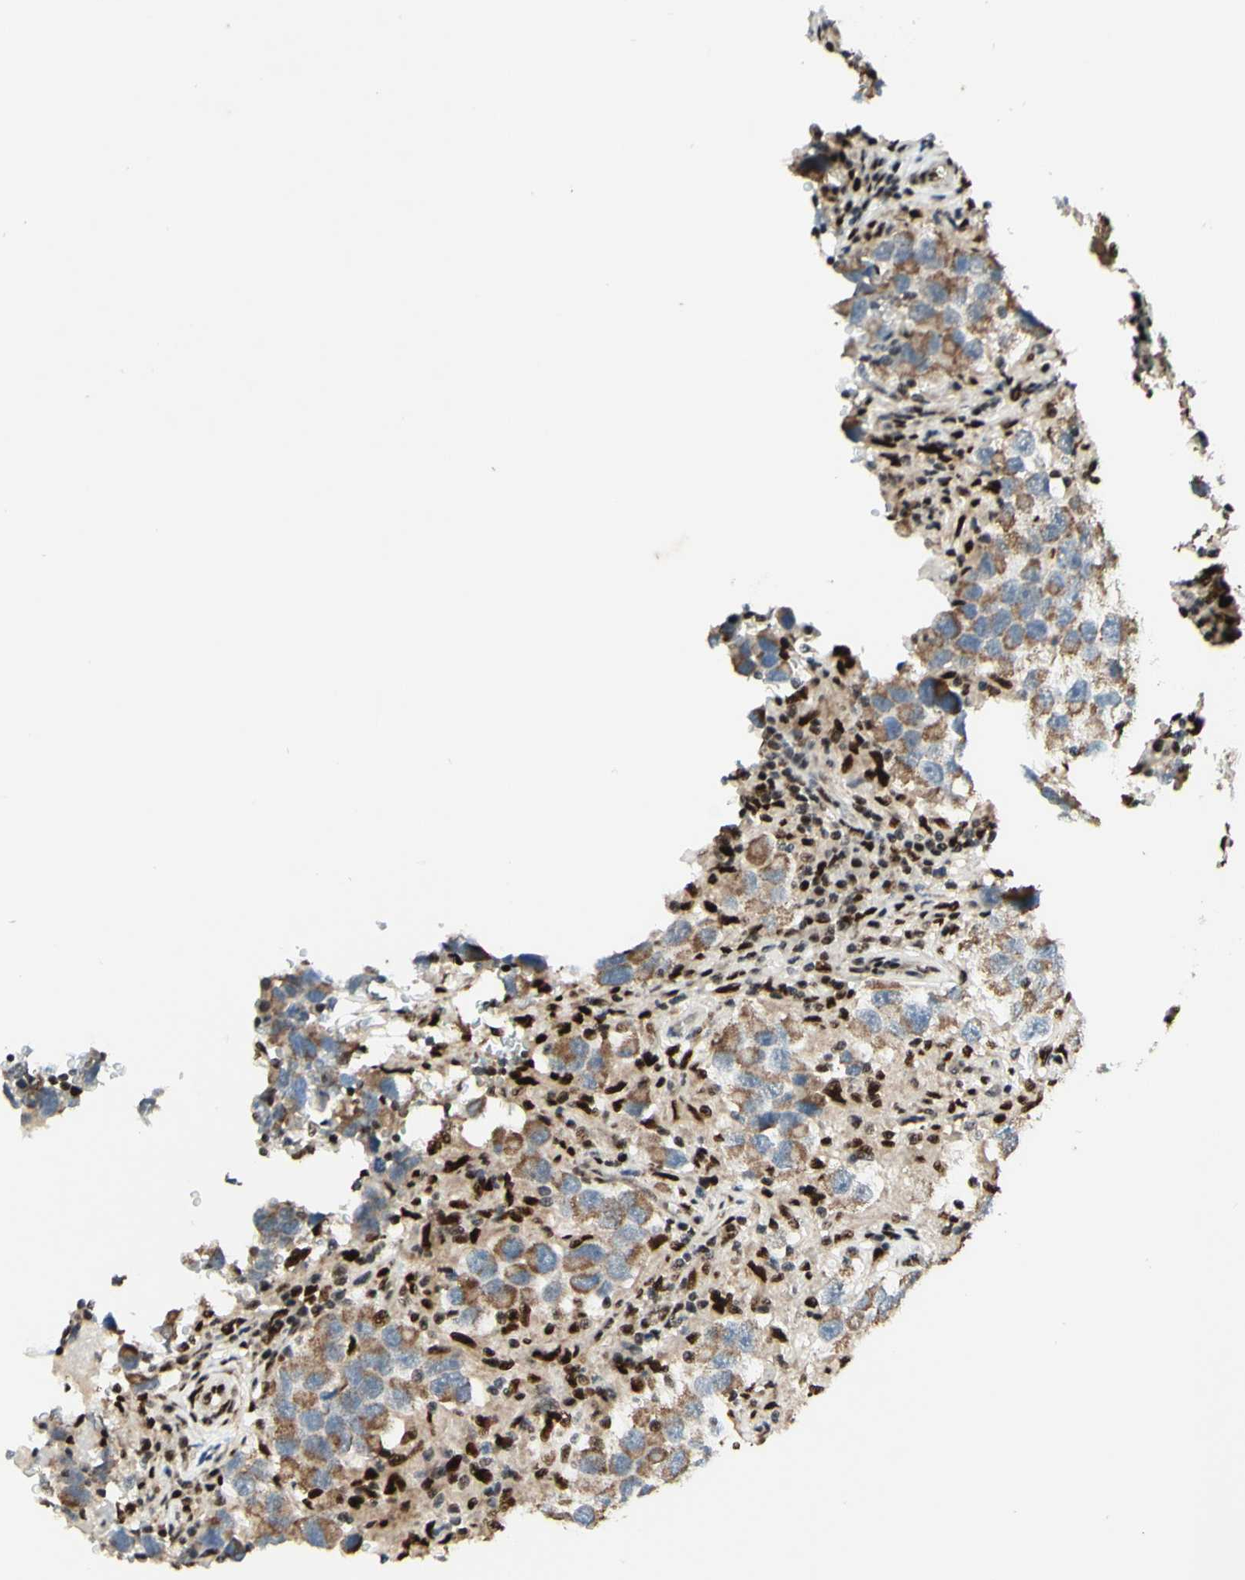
{"staining": {"intensity": "moderate", "quantity": ">75%", "location": "cytoplasmic/membranous"}, "tissue": "testis cancer", "cell_type": "Tumor cells", "image_type": "cancer", "snomed": [{"axis": "morphology", "description": "Carcinoma, Embryonal, NOS"}, {"axis": "topography", "description": "Testis"}], "caption": "Brown immunohistochemical staining in embryonal carcinoma (testis) demonstrates moderate cytoplasmic/membranous positivity in about >75% of tumor cells.", "gene": "NR3C1", "patient": {"sex": "male", "age": 21}}